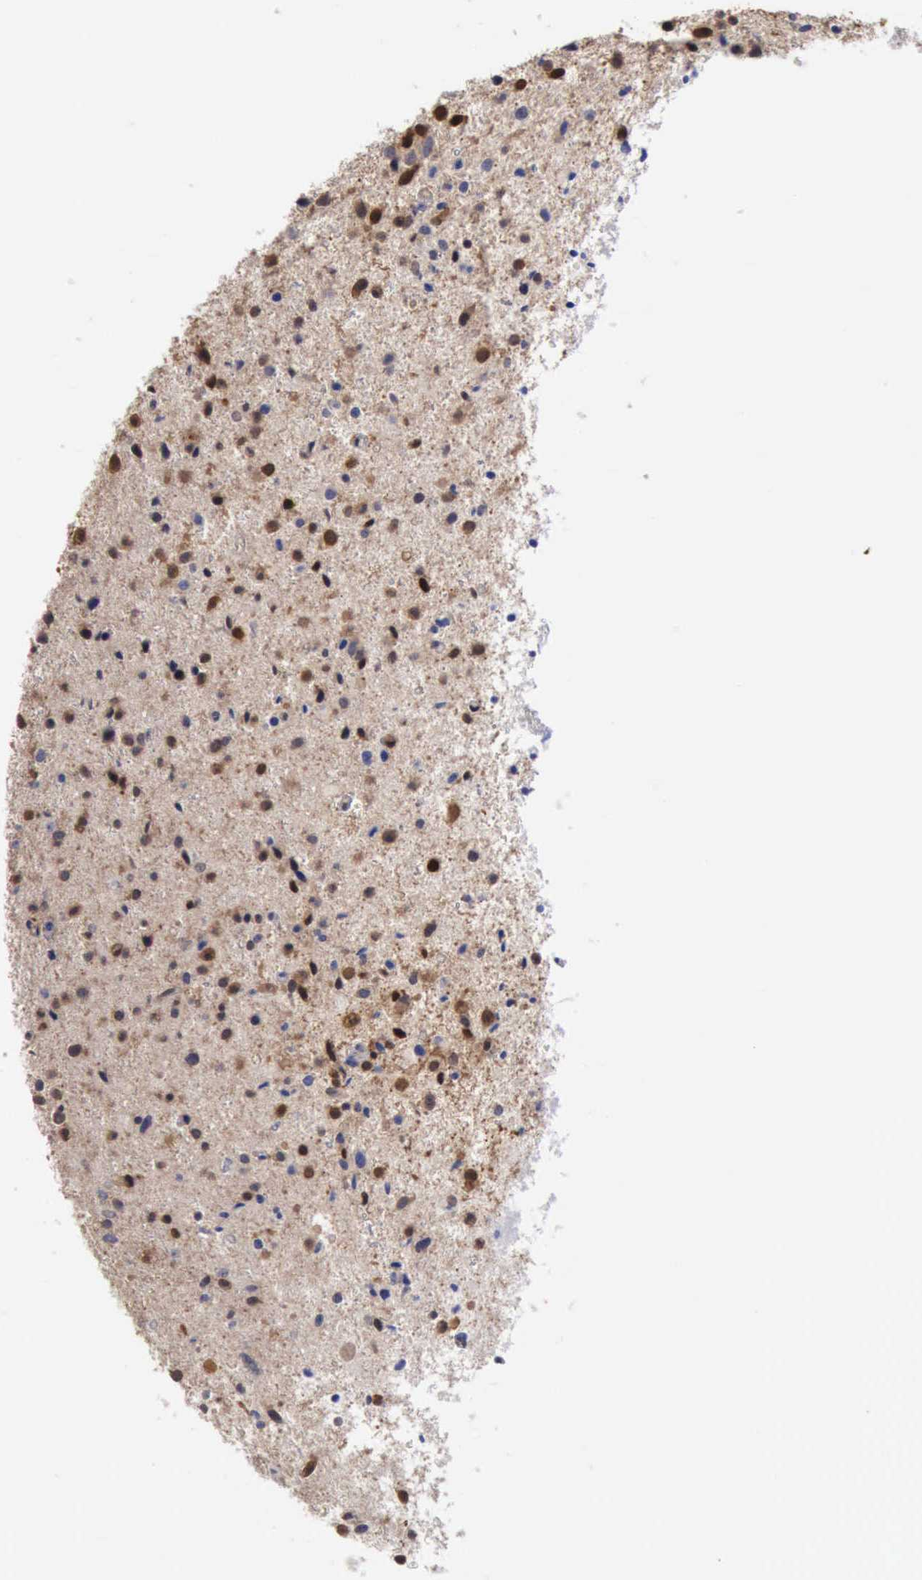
{"staining": {"intensity": "strong", "quantity": ">75%", "location": "nuclear"}, "tissue": "glioma", "cell_type": "Tumor cells", "image_type": "cancer", "snomed": [{"axis": "morphology", "description": "Glioma, malignant, Low grade"}, {"axis": "topography", "description": "Brain"}], "caption": "A brown stain highlights strong nuclear expression of a protein in human glioma tumor cells. The protein is shown in brown color, while the nuclei are stained blue.", "gene": "STAT1", "patient": {"sex": "female", "age": 46}}